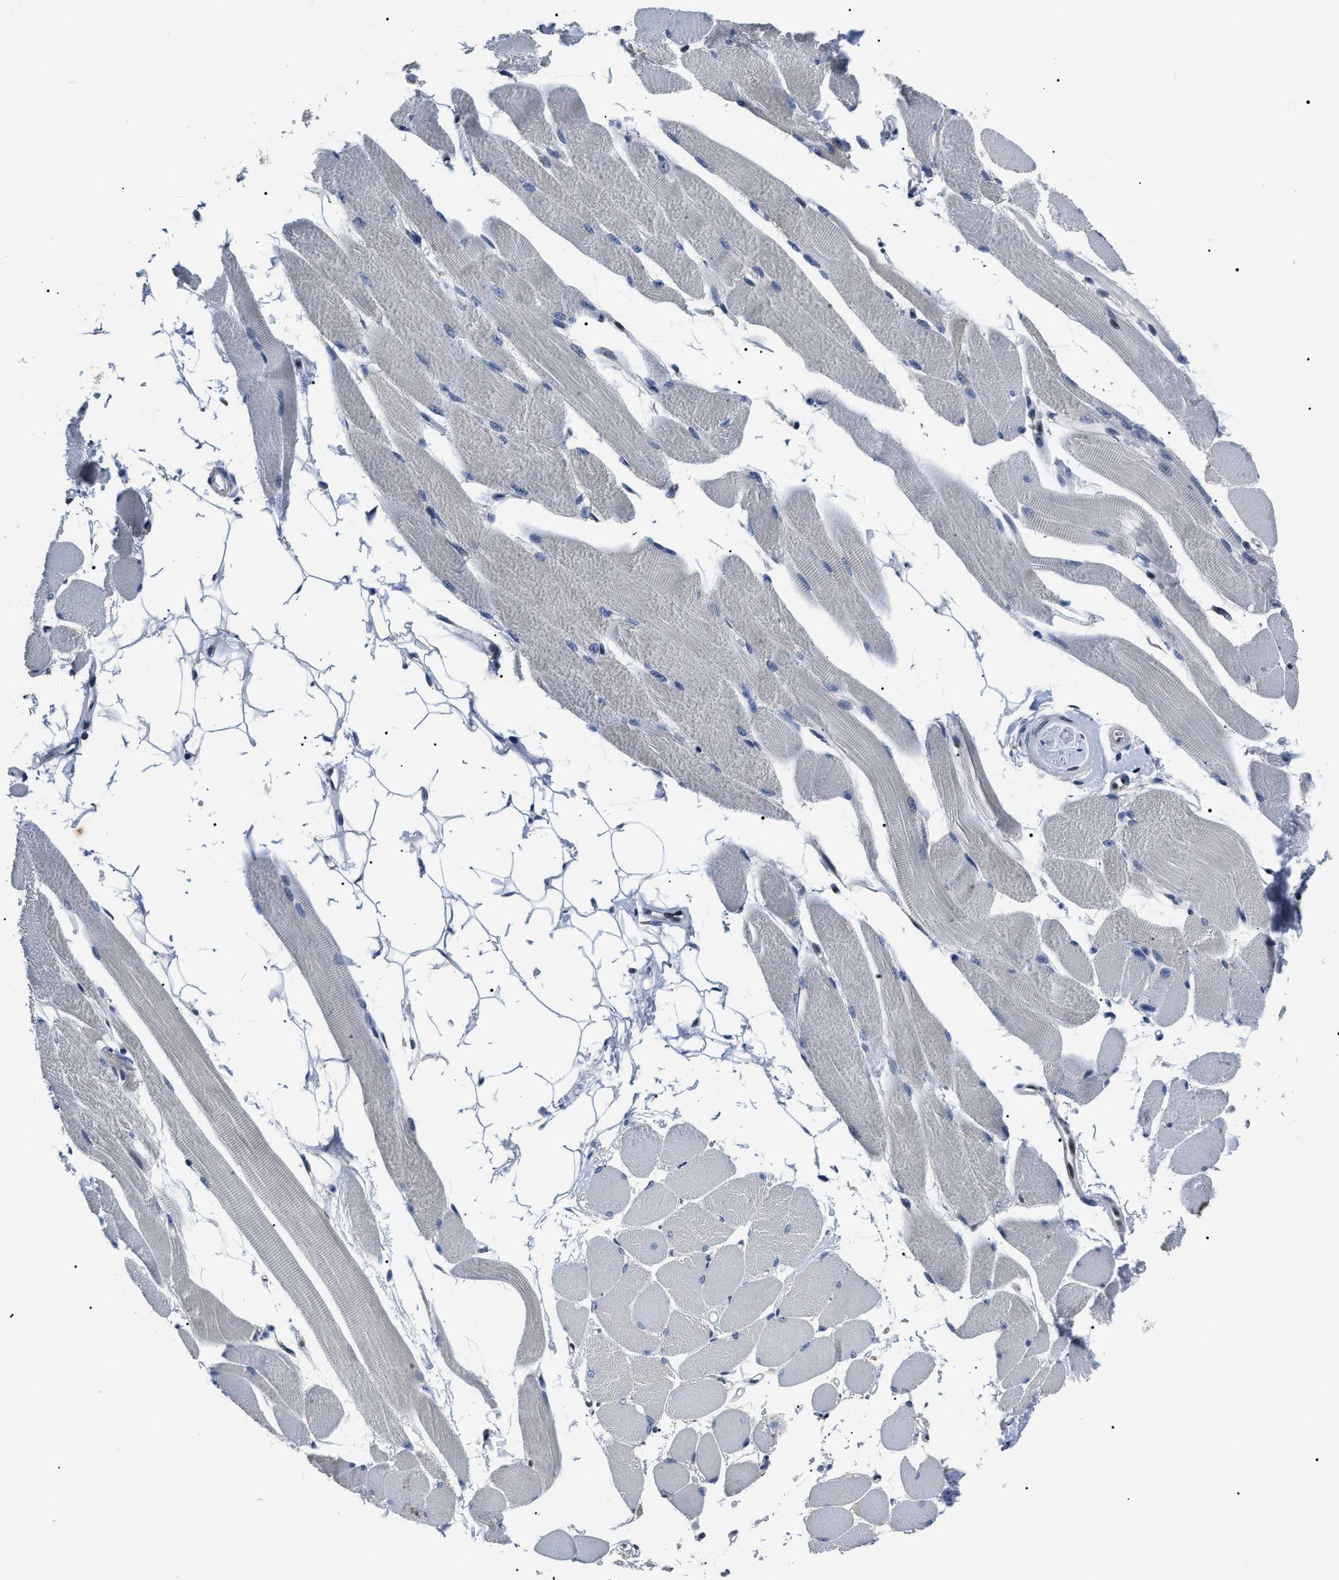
{"staining": {"intensity": "negative", "quantity": "none", "location": "none"}, "tissue": "skeletal muscle", "cell_type": "Myocytes", "image_type": "normal", "snomed": [{"axis": "morphology", "description": "Normal tissue, NOS"}, {"axis": "topography", "description": "Skeletal muscle"}, {"axis": "topography", "description": "Peripheral nerve tissue"}], "caption": "IHC micrograph of normal skeletal muscle stained for a protein (brown), which reveals no staining in myocytes.", "gene": "LRRC14", "patient": {"sex": "female", "age": 84}}